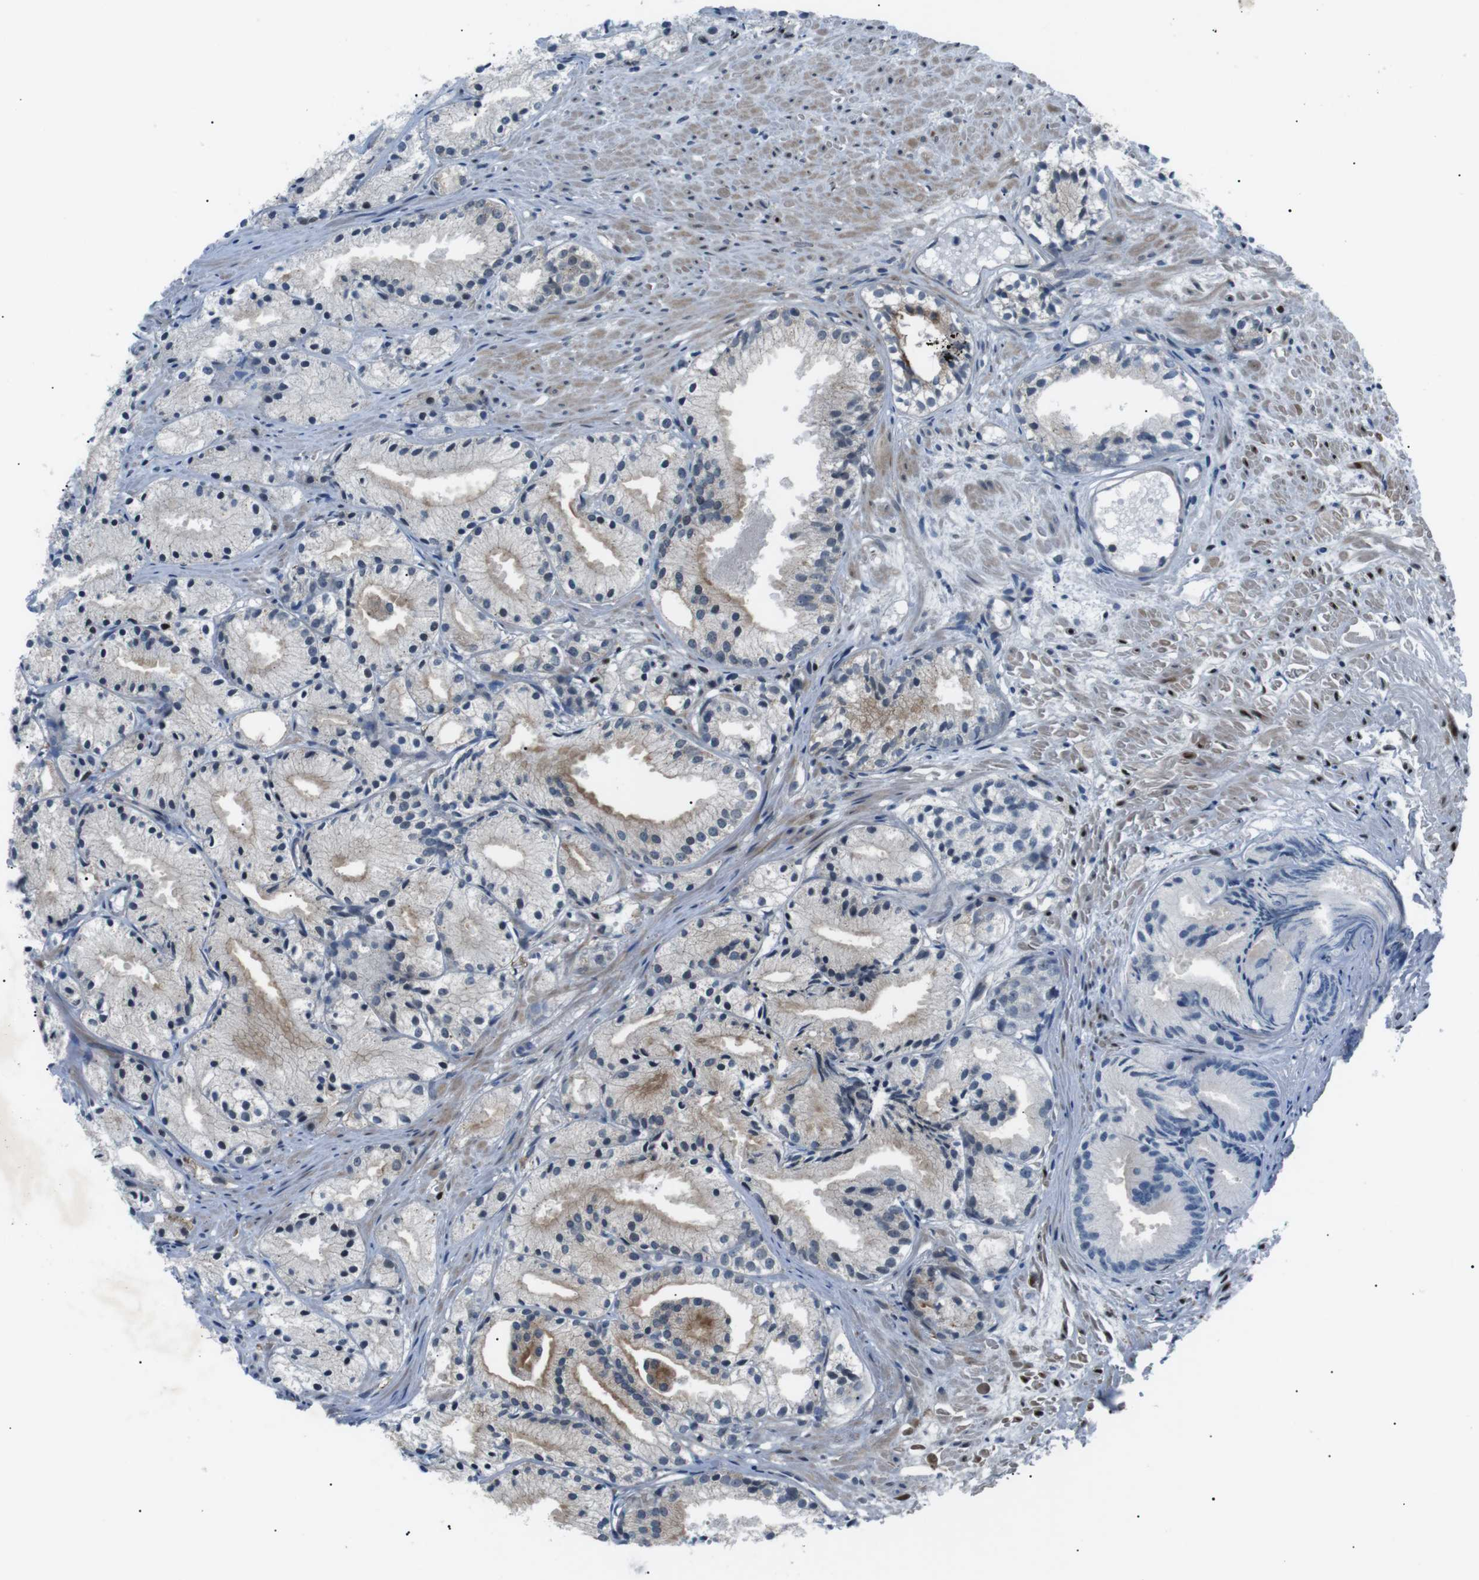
{"staining": {"intensity": "moderate", "quantity": "<25%", "location": "cytoplasmic/membranous"}, "tissue": "prostate cancer", "cell_type": "Tumor cells", "image_type": "cancer", "snomed": [{"axis": "morphology", "description": "Adenocarcinoma, Low grade"}, {"axis": "topography", "description": "Prostate"}], "caption": "IHC photomicrograph of human prostate cancer (low-grade adenocarcinoma) stained for a protein (brown), which demonstrates low levels of moderate cytoplasmic/membranous expression in about <25% of tumor cells.", "gene": "ARID5B", "patient": {"sex": "male", "age": 72}}